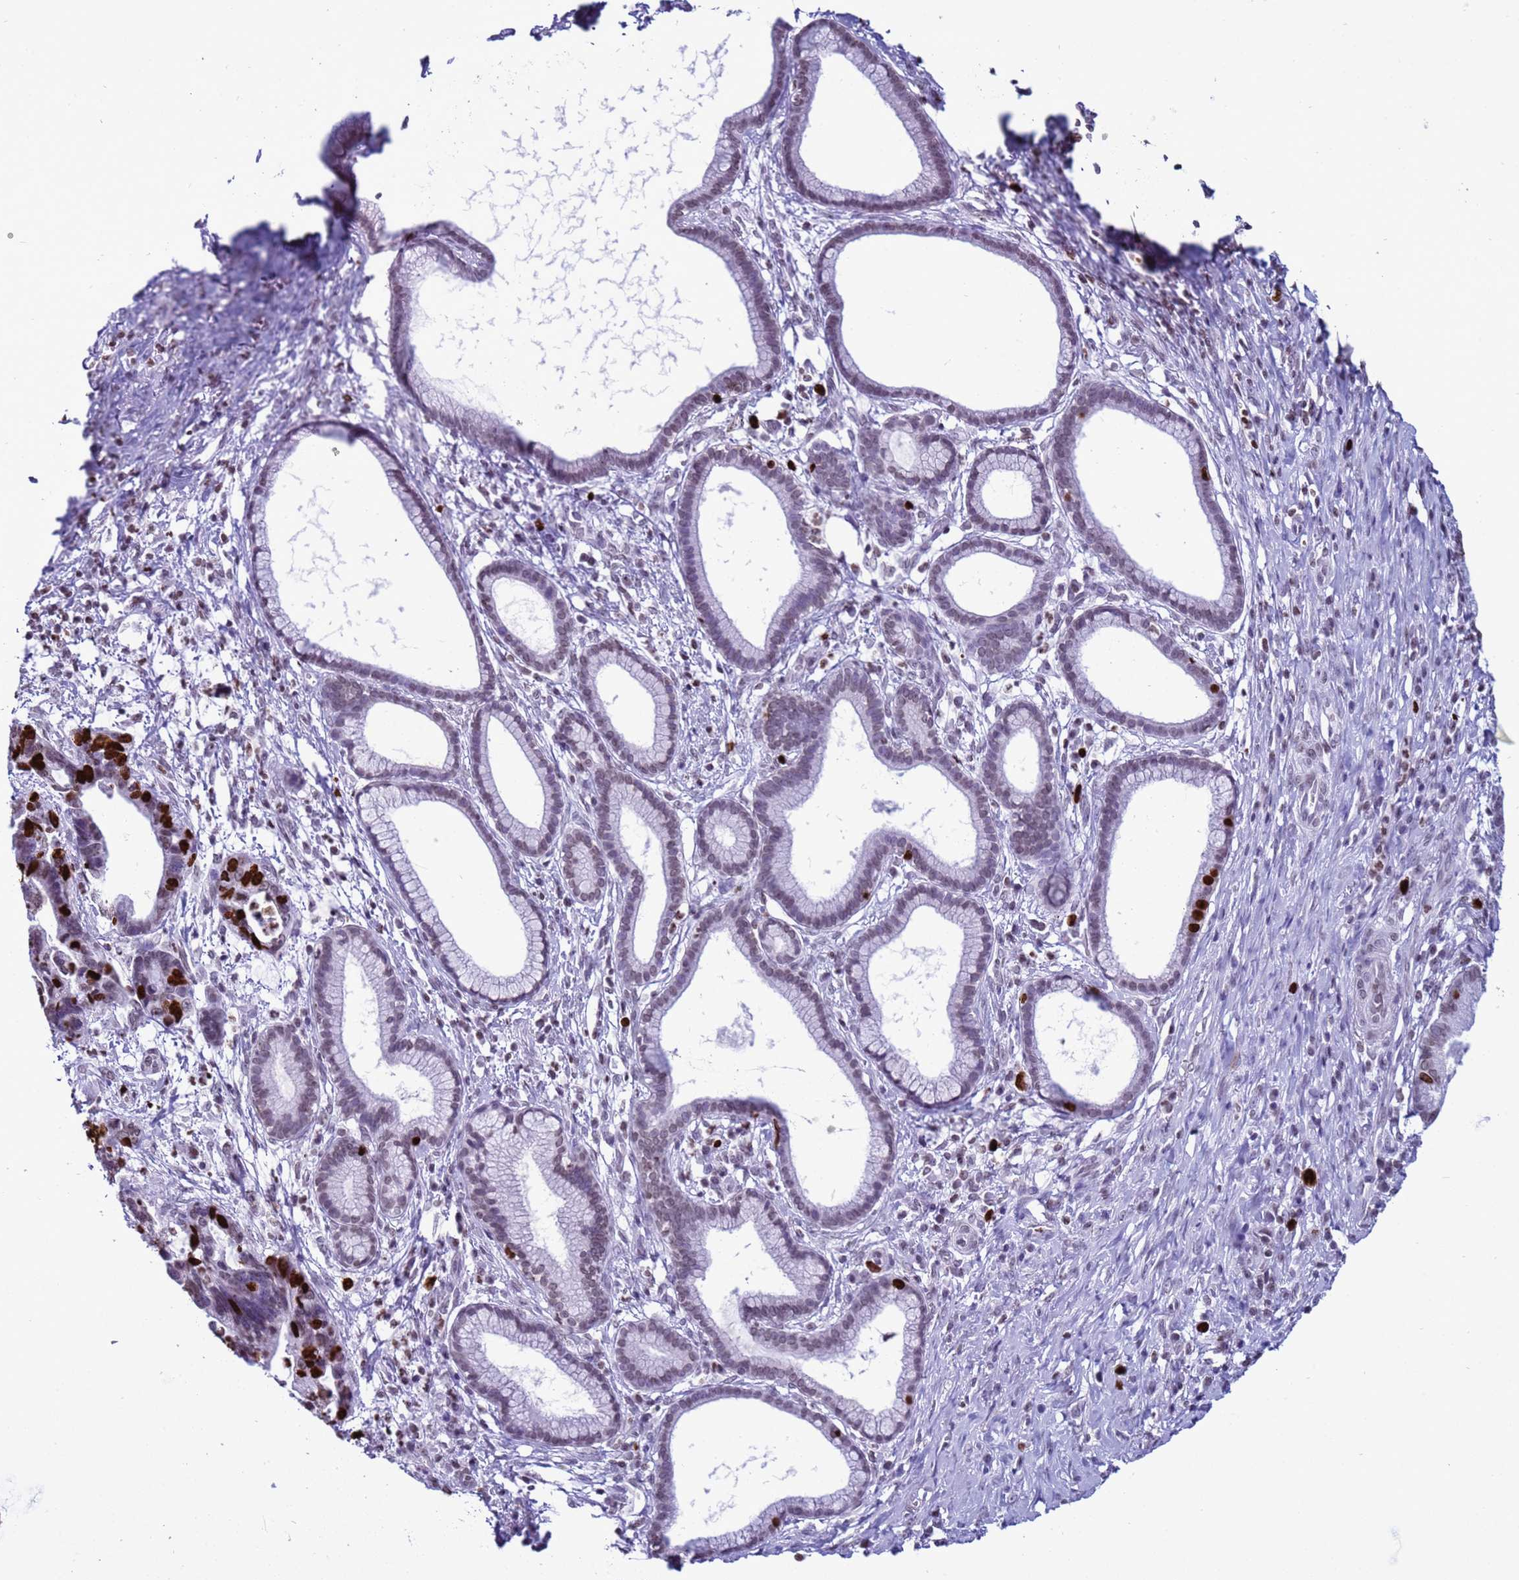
{"staining": {"intensity": "strong", "quantity": "<25%", "location": "nuclear"}, "tissue": "pancreatic cancer", "cell_type": "Tumor cells", "image_type": "cancer", "snomed": [{"axis": "morphology", "description": "Adenocarcinoma, NOS"}, {"axis": "topography", "description": "Pancreas"}], "caption": "Protein analysis of pancreatic cancer tissue demonstrates strong nuclear positivity in about <25% of tumor cells. (Stains: DAB (3,3'-diaminobenzidine) in brown, nuclei in blue, Microscopy: brightfield microscopy at high magnification).", "gene": "H4C8", "patient": {"sex": "female", "age": 83}}